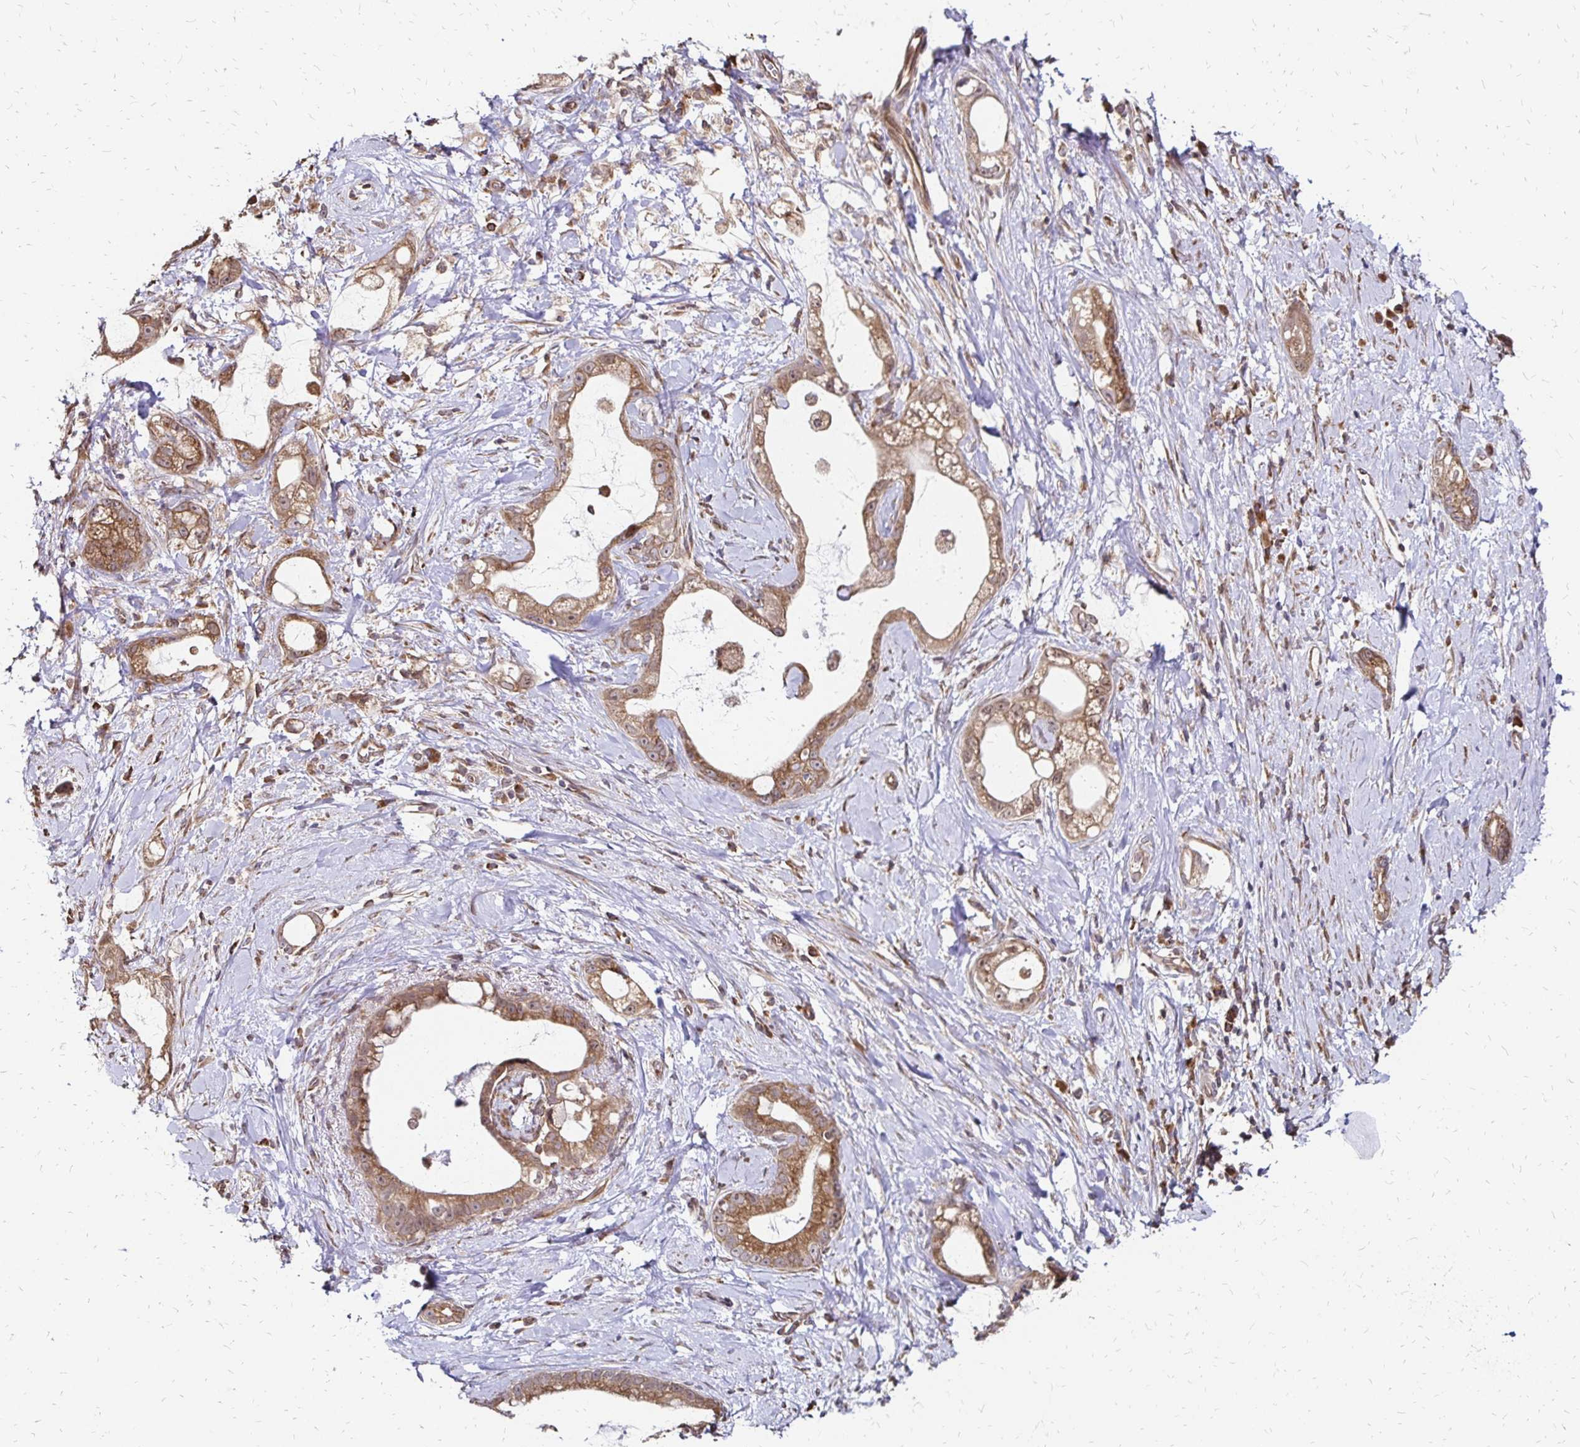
{"staining": {"intensity": "moderate", "quantity": ">75%", "location": "cytoplasmic/membranous"}, "tissue": "stomach cancer", "cell_type": "Tumor cells", "image_type": "cancer", "snomed": [{"axis": "morphology", "description": "Adenocarcinoma, NOS"}, {"axis": "topography", "description": "Stomach"}], "caption": "Moderate cytoplasmic/membranous positivity for a protein is identified in approximately >75% of tumor cells of stomach cancer using immunohistochemistry (IHC).", "gene": "ZW10", "patient": {"sex": "male", "age": 55}}